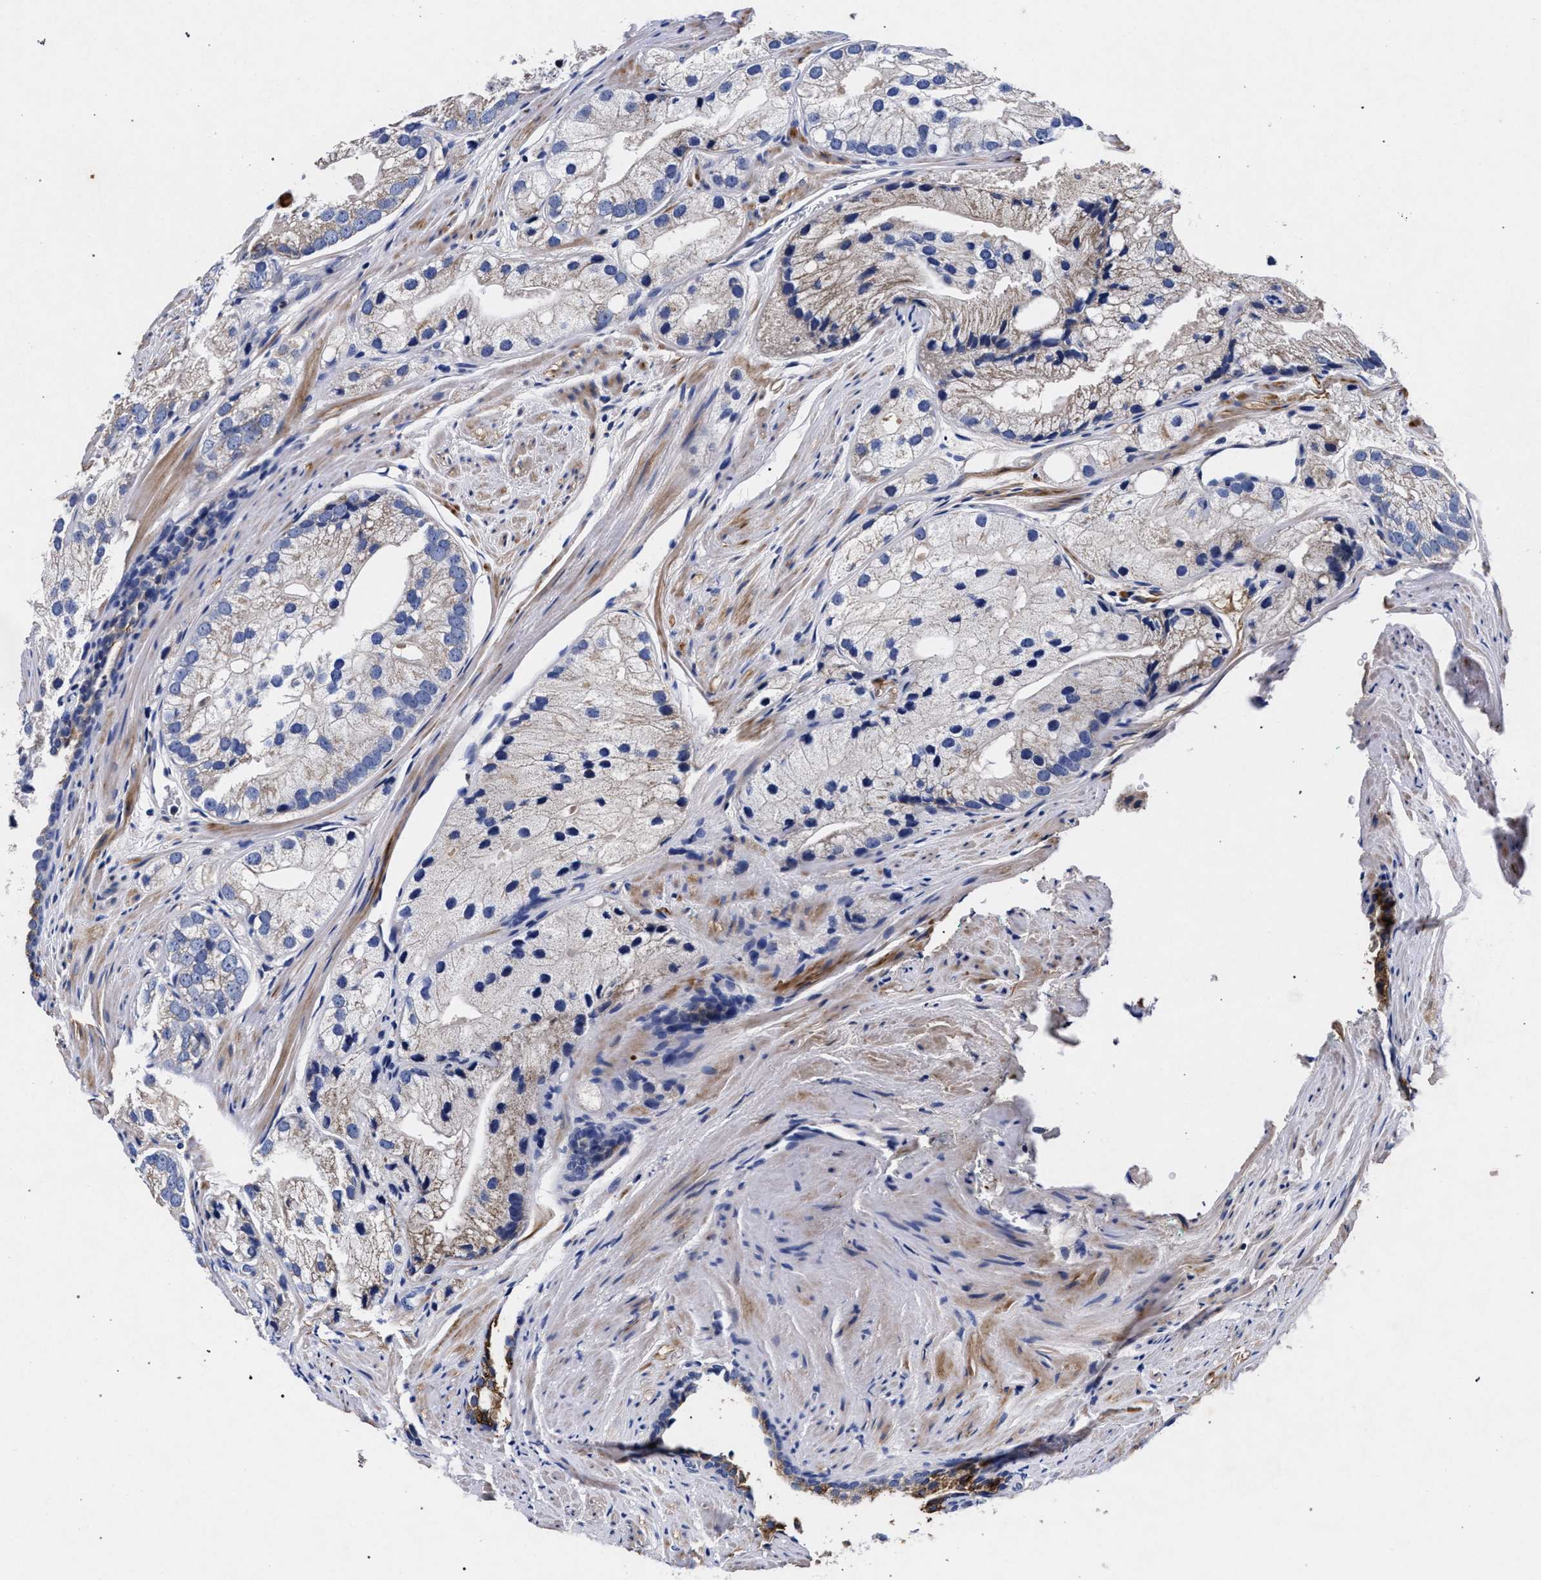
{"staining": {"intensity": "weak", "quantity": "<25%", "location": "cytoplasmic/membranous"}, "tissue": "prostate cancer", "cell_type": "Tumor cells", "image_type": "cancer", "snomed": [{"axis": "morphology", "description": "Adenocarcinoma, Low grade"}, {"axis": "topography", "description": "Prostate"}], "caption": "IHC of prostate cancer (adenocarcinoma (low-grade)) displays no positivity in tumor cells.", "gene": "HSD17B14", "patient": {"sex": "male", "age": 69}}